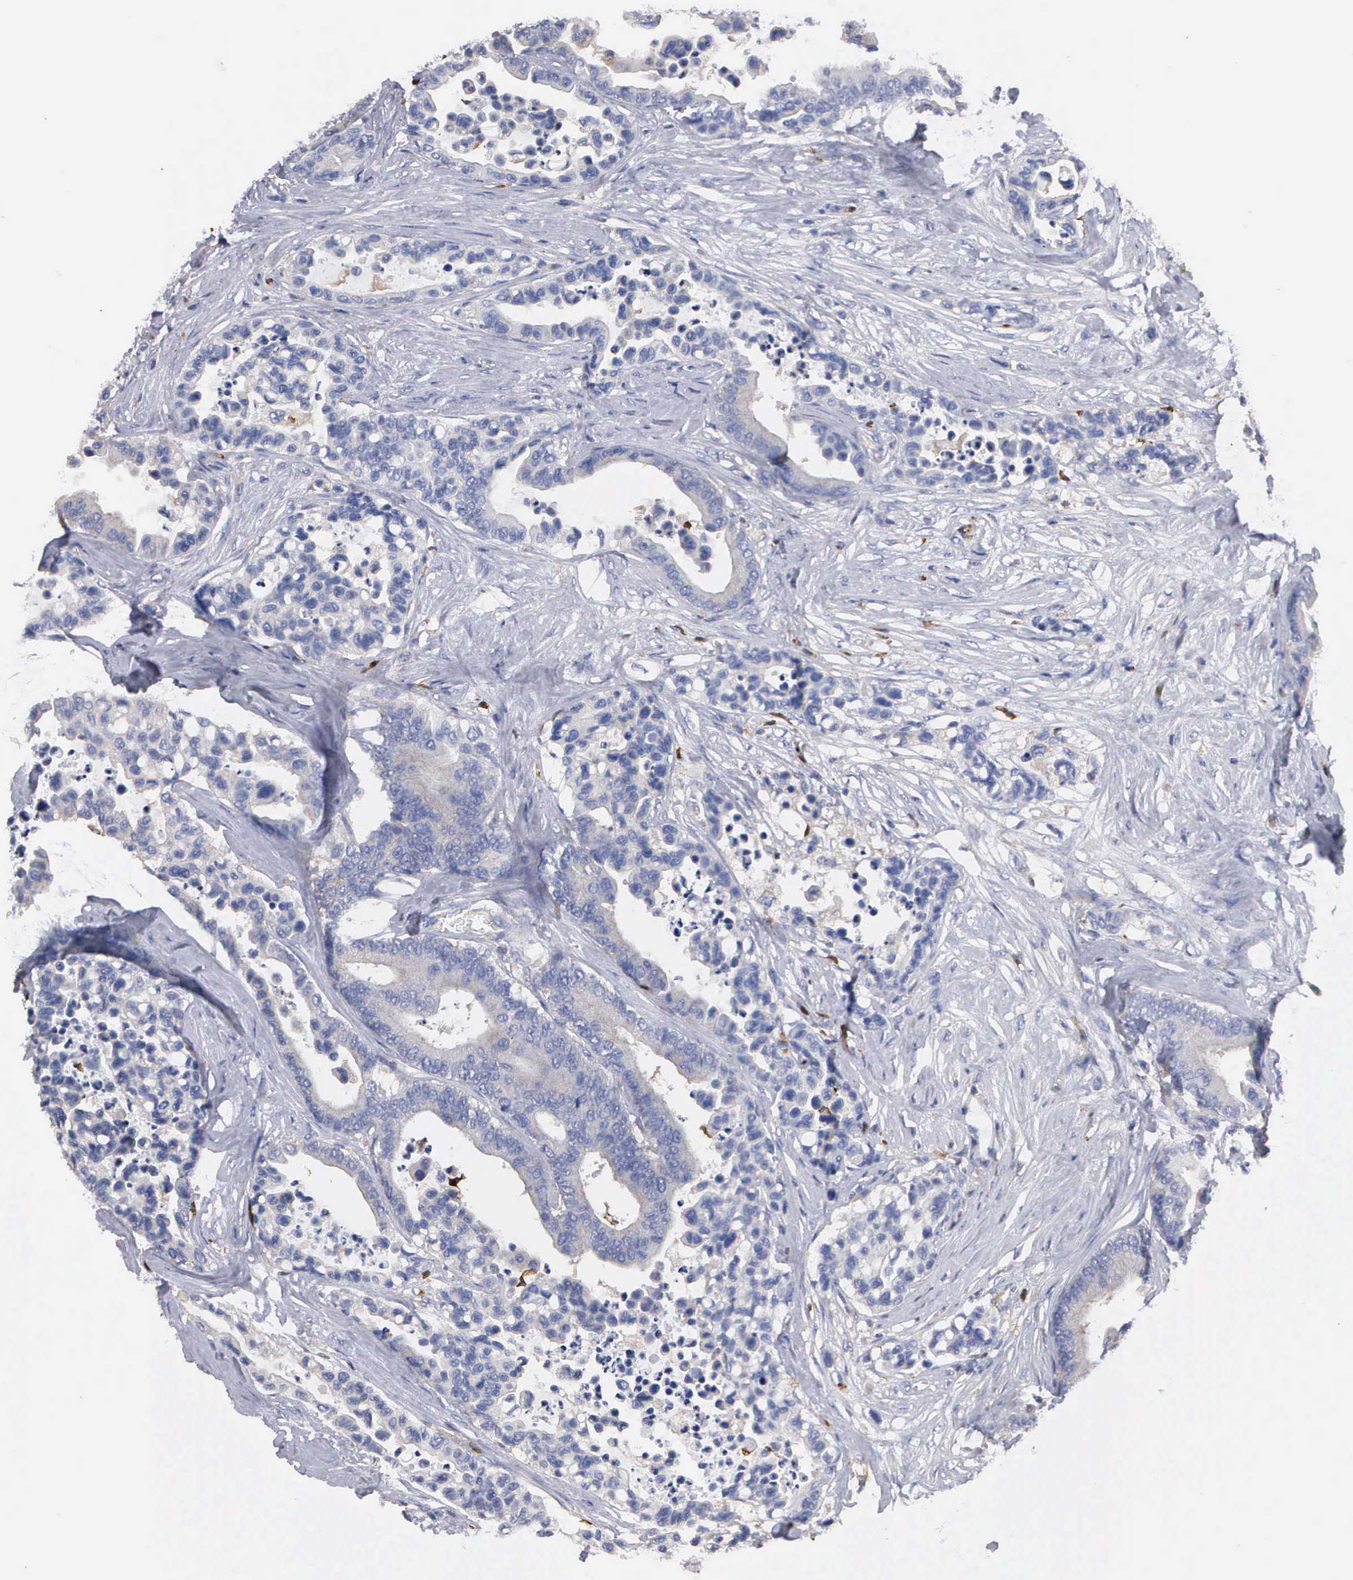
{"staining": {"intensity": "negative", "quantity": "none", "location": "none"}, "tissue": "colorectal cancer", "cell_type": "Tumor cells", "image_type": "cancer", "snomed": [{"axis": "morphology", "description": "Adenocarcinoma, NOS"}, {"axis": "topography", "description": "Colon"}], "caption": "Tumor cells are negative for protein expression in human colorectal adenocarcinoma.", "gene": "G6PD", "patient": {"sex": "male", "age": 82}}